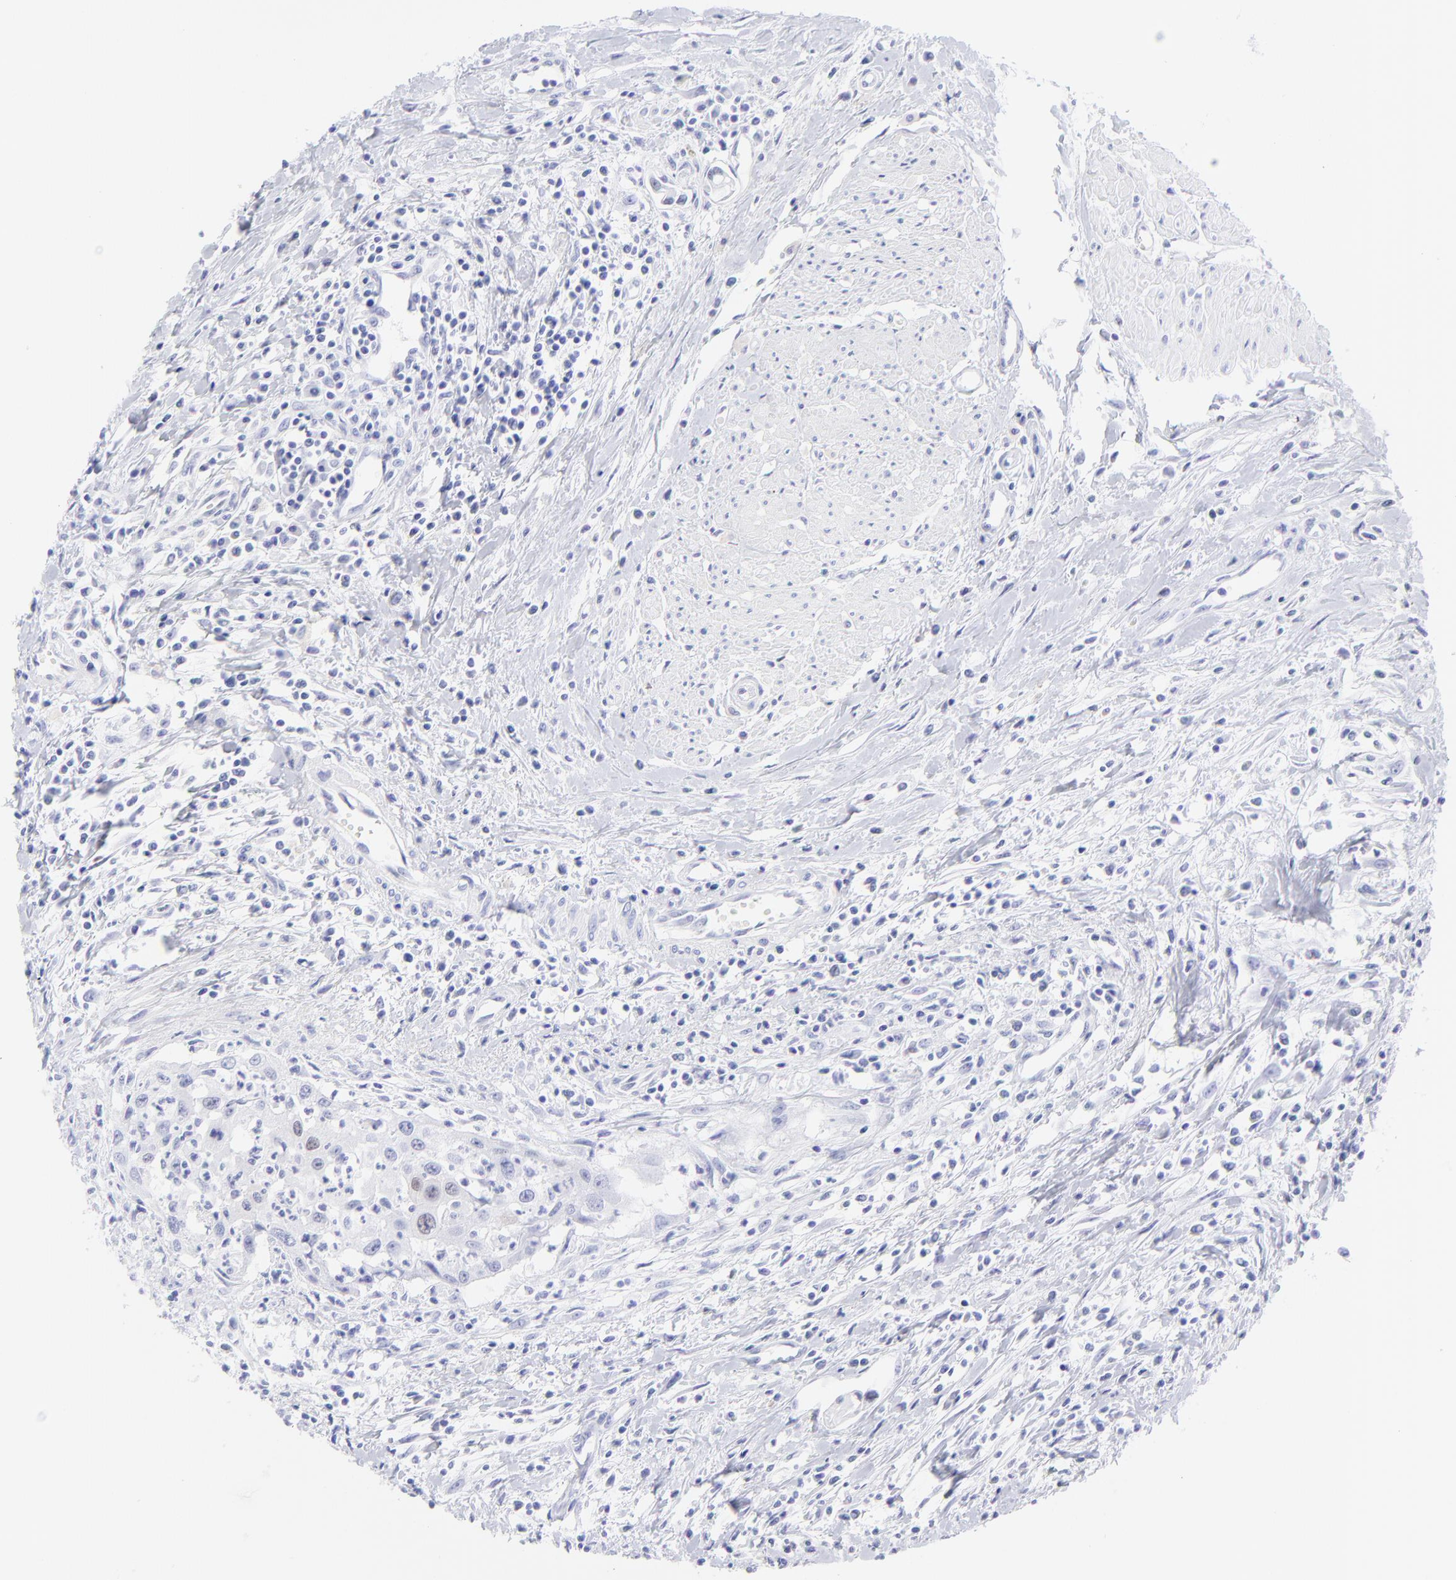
{"staining": {"intensity": "weak", "quantity": "<25%", "location": "nuclear"}, "tissue": "urothelial cancer", "cell_type": "Tumor cells", "image_type": "cancer", "snomed": [{"axis": "morphology", "description": "Urothelial carcinoma, High grade"}, {"axis": "topography", "description": "Urinary bladder"}], "caption": "This is an immunohistochemistry (IHC) image of urothelial carcinoma (high-grade). There is no positivity in tumor cells.", "gene": "KLF4", "patient": {"sex": "male", "age": 66}}